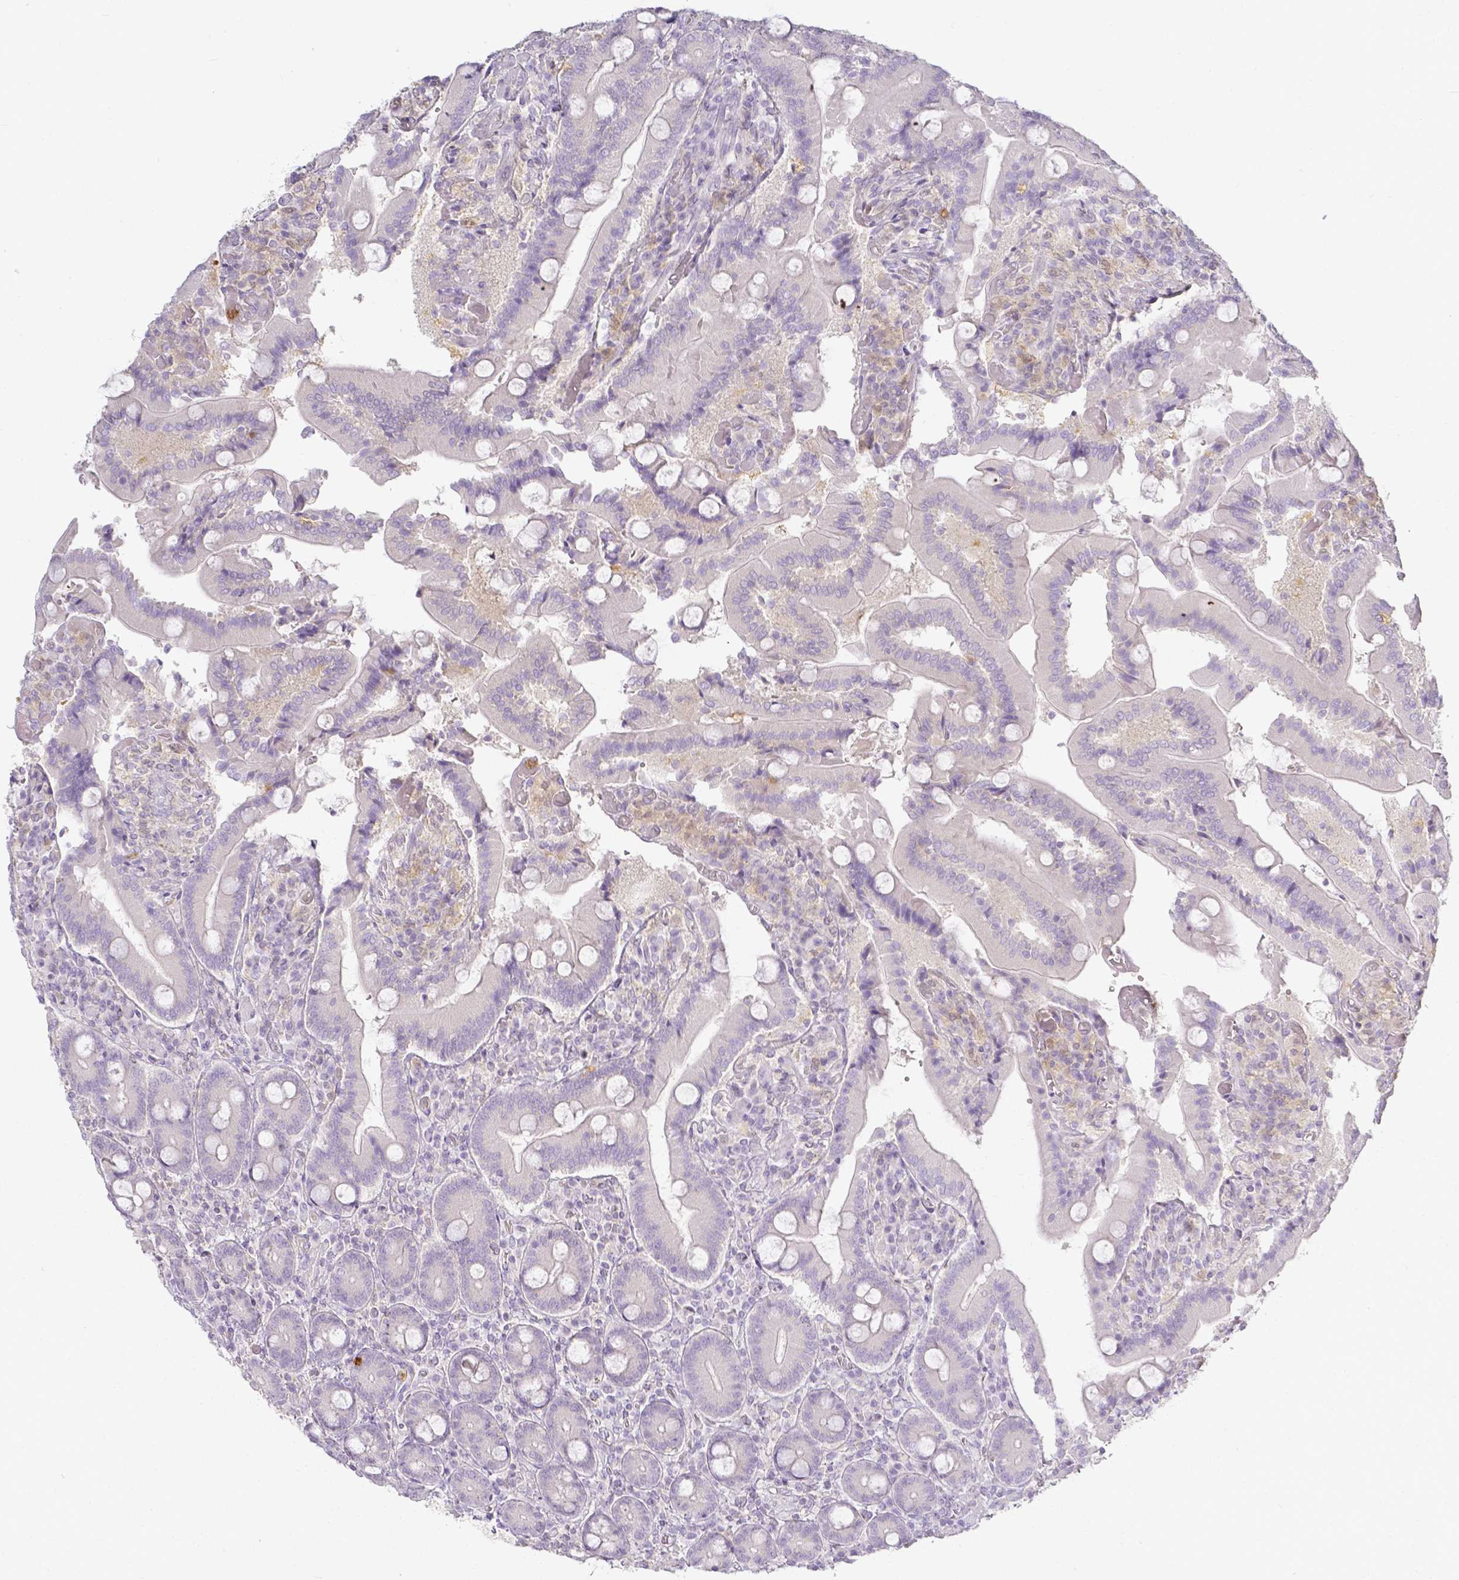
{"staining": {"intensity": "moderate", "quantity": "<25%", "location": "cytoplasmic/membranous"}, "tissue": "duodenum", "cell_type": "Glandular cells", "image_type": "normal", "snomed": [{"axis": "morphology", "description": "Normal tissue, NOS"}, {"axis": "topography", "description": "Duodenum"}], "caption": "Protein staining by immunohistochemistry exhibits moderate cytoplasmic/membranous expression in about <25% of glandular cells in normal duodenum.", "gene": "KCNH1", "patient": {"sex": "female", "age": 62}}